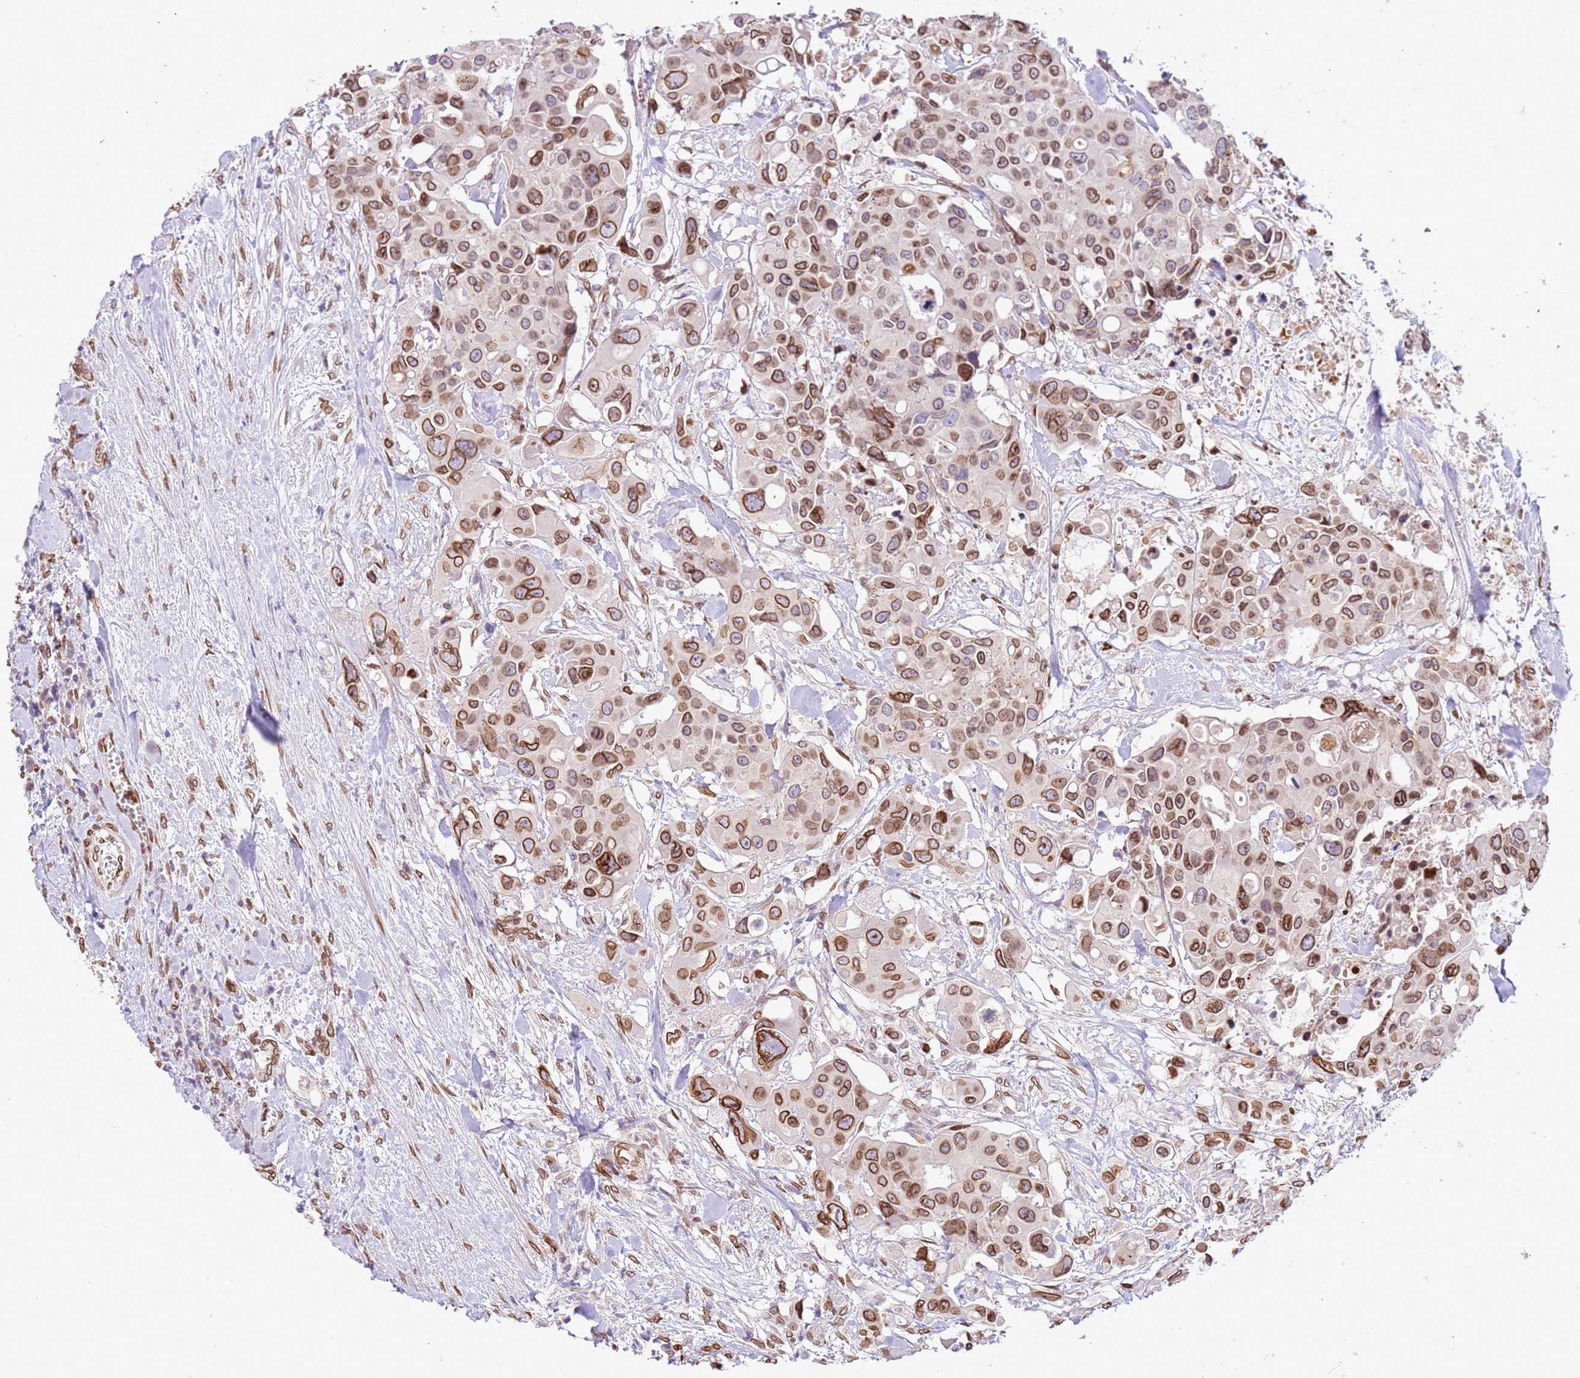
{"staining": {"intensity": "moderate", "quantity": ">75%", "location": "cytoplasmic/membranous,nuclear"}, "tissue": "colorectal cancer", "cell_type": "Tumor cells", "image_type": "cancer", "snomed": [{"axis": "morphology", "description": "Adenocarcinoma, NOS"}, {"axis": "topography", "description": "Colon"}], "caption": "Colorectal cancer tissue displays moderate cytoplasmic/membranous and nuclear staining in approximately >75% of tumor cells, visualized by immunohistochemistry.", "gene": "TMEM47", "patient": {"sex": "male", "age": 77}}